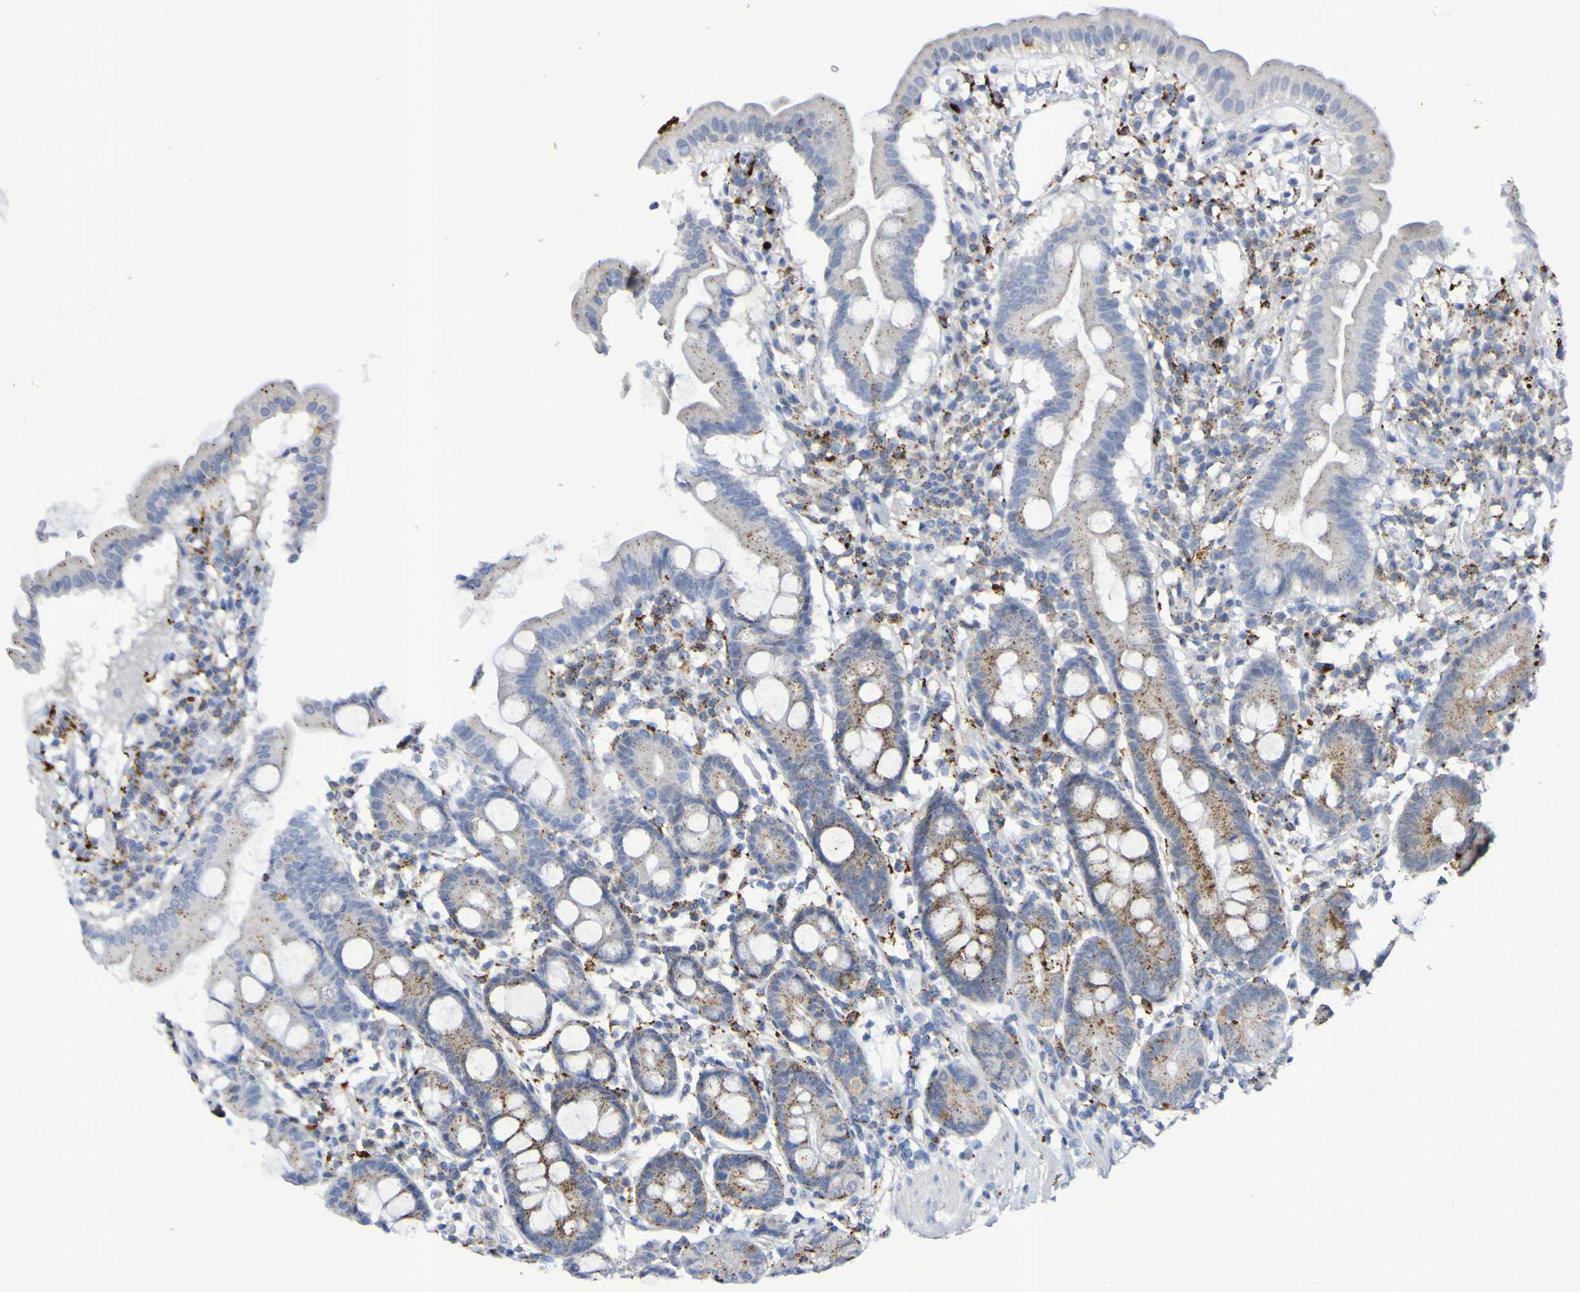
{"staining": {"intensity": "strong", "quantity": ">75%", "location": "cytoplasmic/membranous"}, "tissue": "duodenum", "cell_type": "Glandular cells", "image_type": "normal", "snomed": [{"axis": "morphology", "description": "Normal tissue, NOS"}, {"axis": "topography", "description": "Duodenum"}], "caption": "This photomicrograph exhibits immunohistochemistry (IHC) staining of benign human duodenum, with high strong cytoplasmic/membranous positivity in approximately >75% of glandular cells.", "gene": "TPH1", "patient": {"sex": "male", "age": 50}}